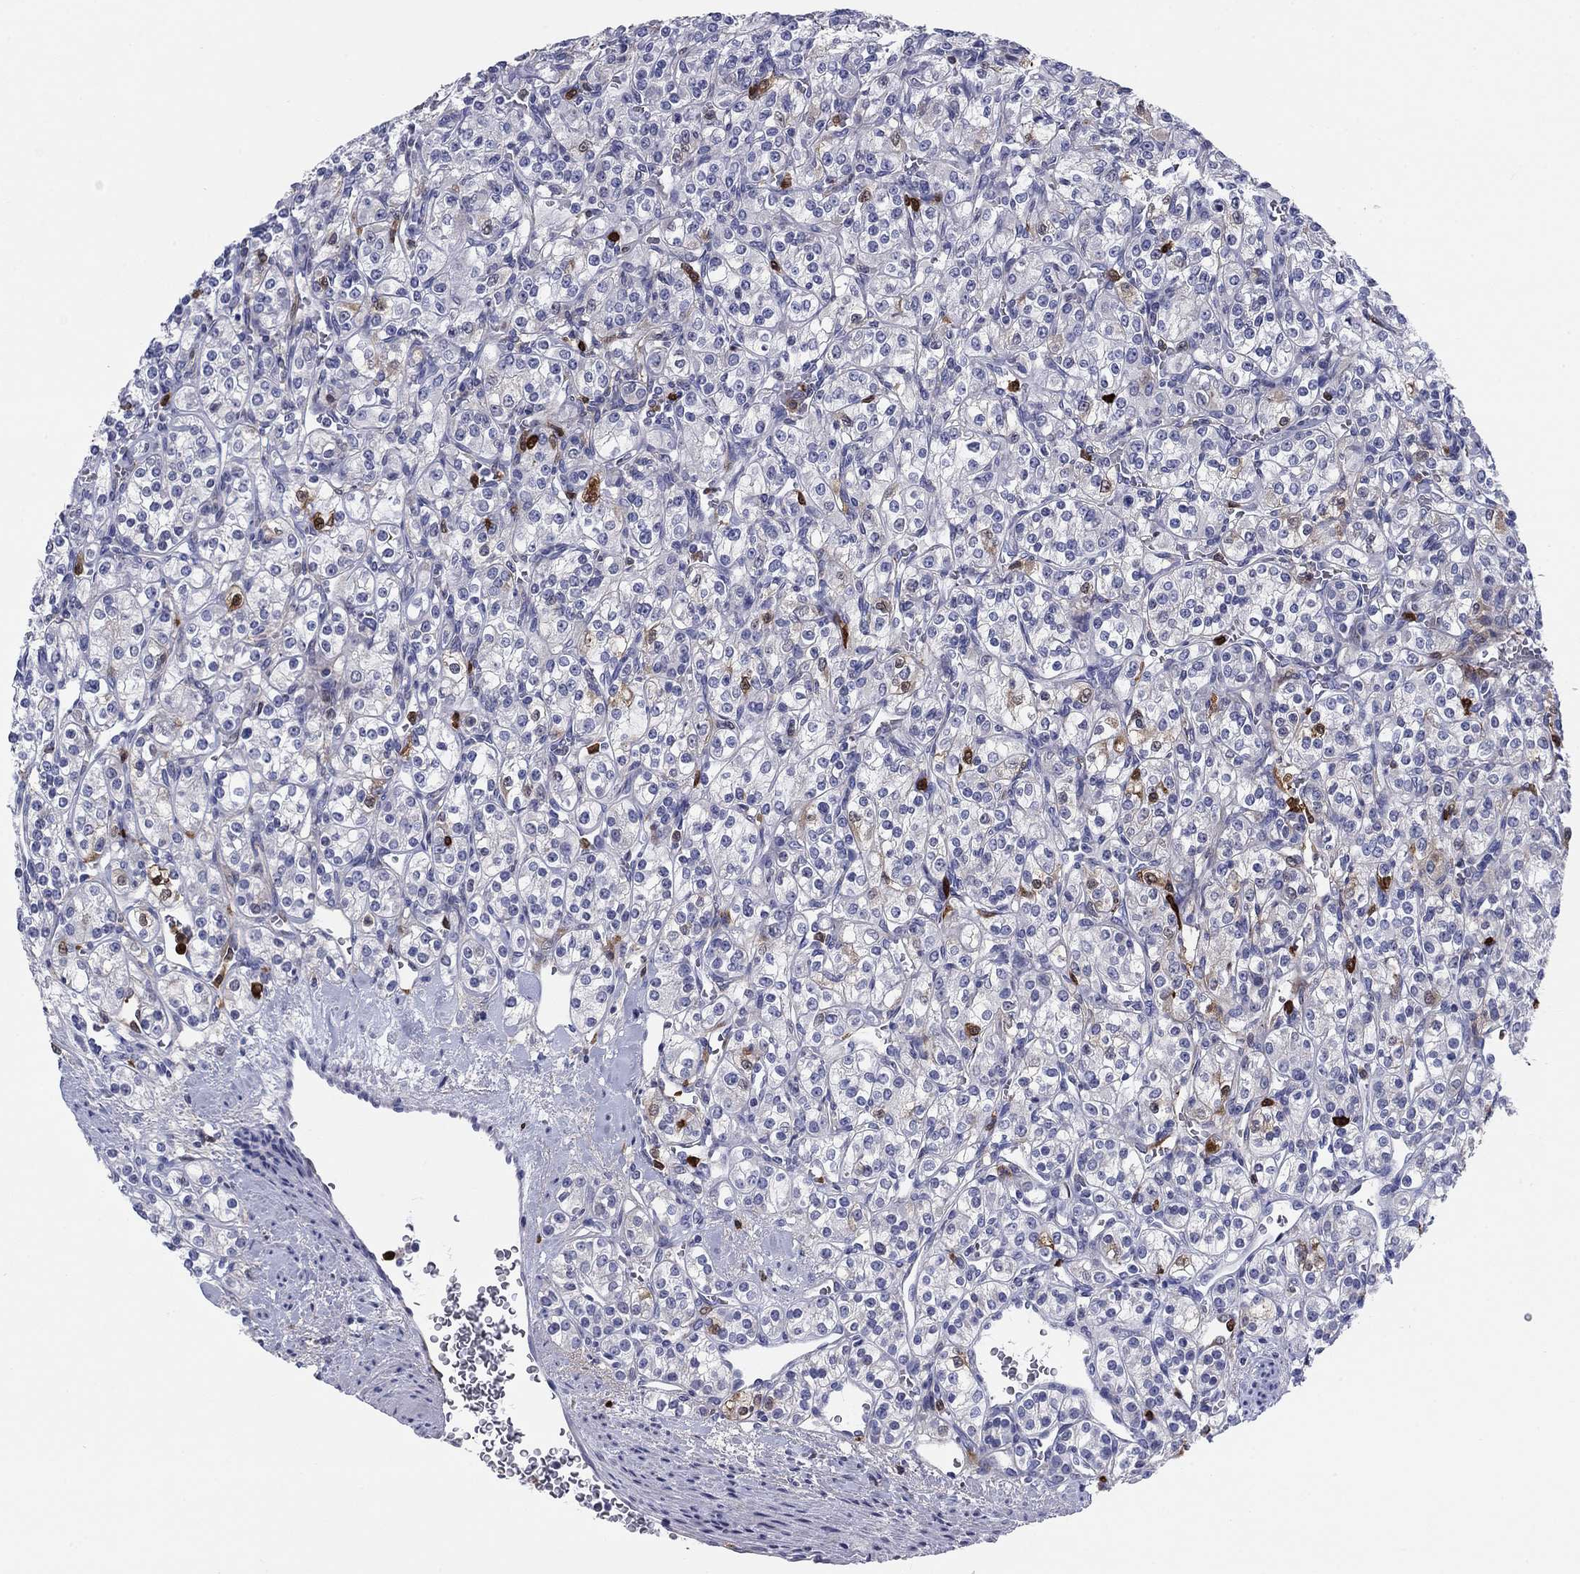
{"staining": {"intensity": "negative", "quantity": "none", "location": "none"}, "tissue": "renal cancer", "cell_type": "Tumor cells", "image_type": "cancer", "snomed": [{"axis": "morphology", "description": "Adenocarcinoma, NOS"}, {"axis": "topography", "description": "Kidney"}], "caption": "Protein analysis of renal cancer exhibits no significant staining in tumor cells.", "gene": "STMN1", "patient": {"sex": "male", "age": 77}}